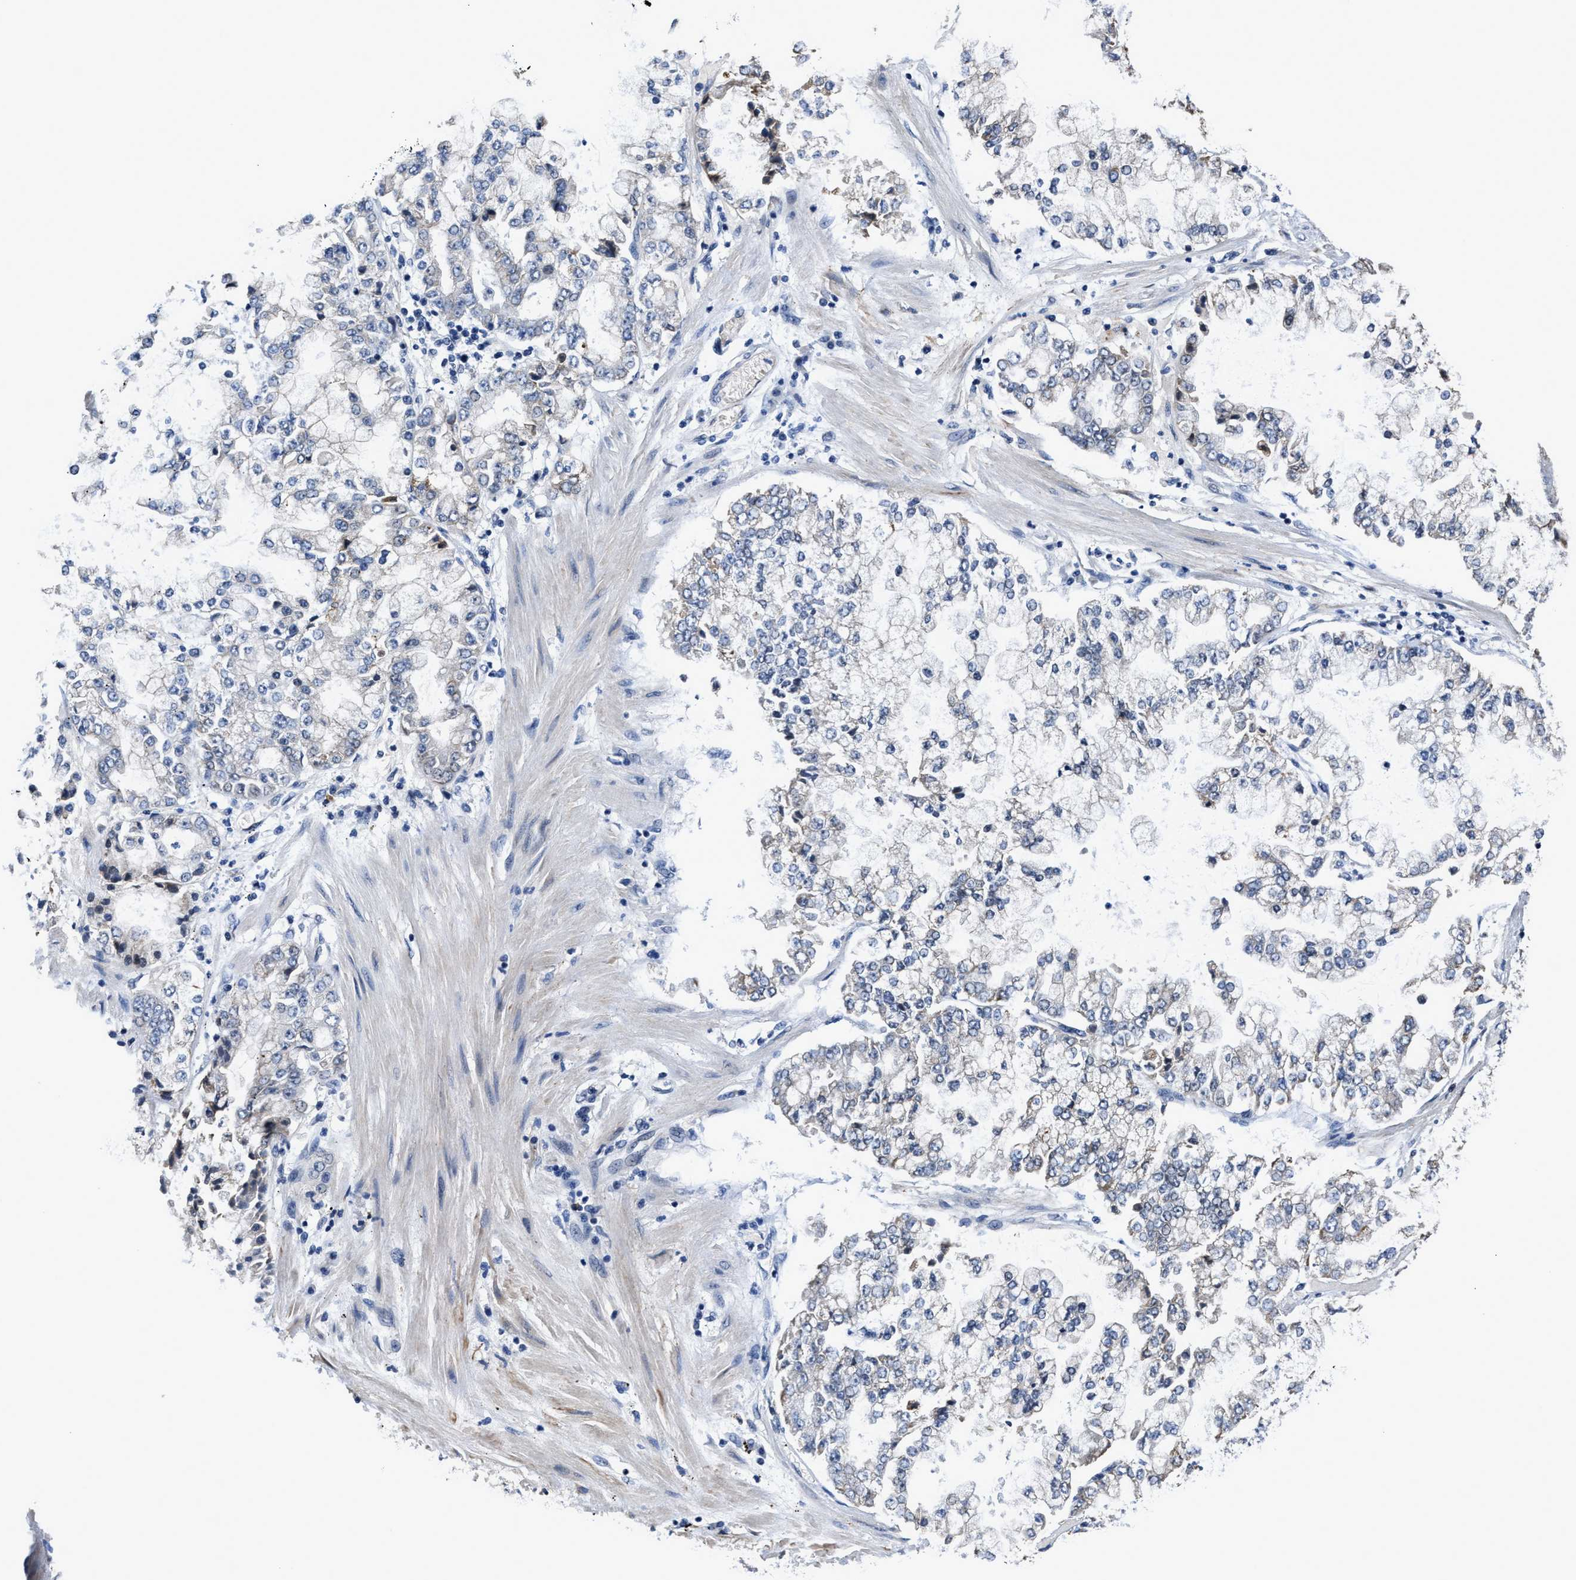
{"staining": {"intensity": "weak", "quantity": "<25%", "location": "cytoplasmic/membranous"}, "tissue": "stomach cancer", "cell_type": "Tumor cells", "image_type": "cancer", "snomed": [{"axis": "morphology", "description": "Adenocarcinoma, NOS"}, {"axis": "topography", "description": "Stomach"}], "caption": "Adenocarcinoma (stomach) stained for a protein using IHC displays no positivity tumor cells.", "gene": "GHITM", "patient": {"sex": "male", "age": 76}}